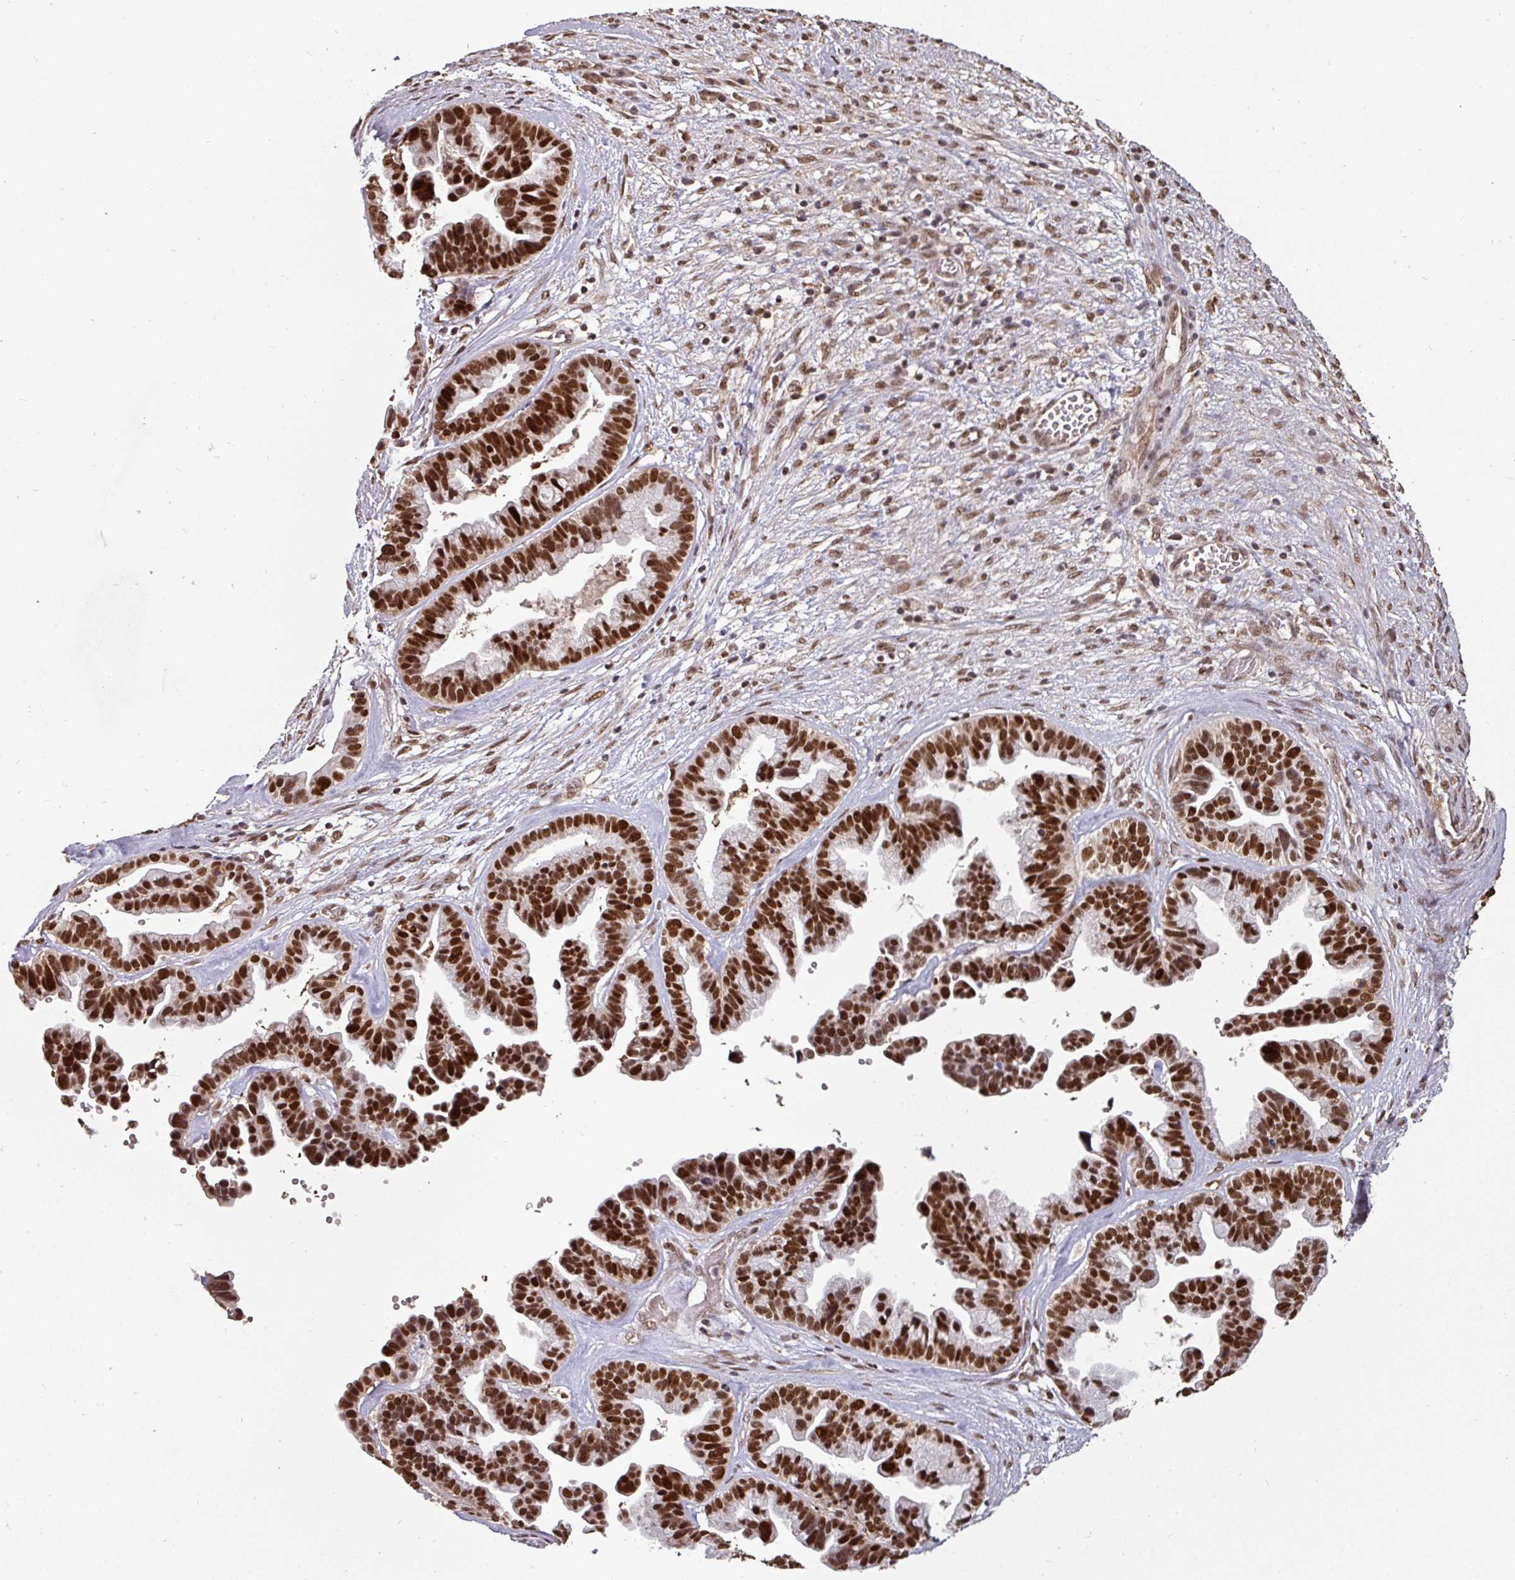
{"staining": {"intensity": "strong", "quantity": ">75%", "location": "nuclear"}, "tissue": "ovarian cancer", "cell_type": "Tumor cells", "image_type": "cancer", "snomed": [{"axis": "morphology", "description": "Cystadenocarcinoma, serous, NOS"}, {"axis": "topography", "description": "Ovary"}], "caption": "A photomicrograph of ovarian serous cystadenocarcinoma stained for a protein displays strong nuclear brown staining in tumor cells. Immunohistochemistry stains the protein in brown and the nuclei are stained blue.", "gene": "POLD1", "patient": {"sex": "female", "age": 56}}